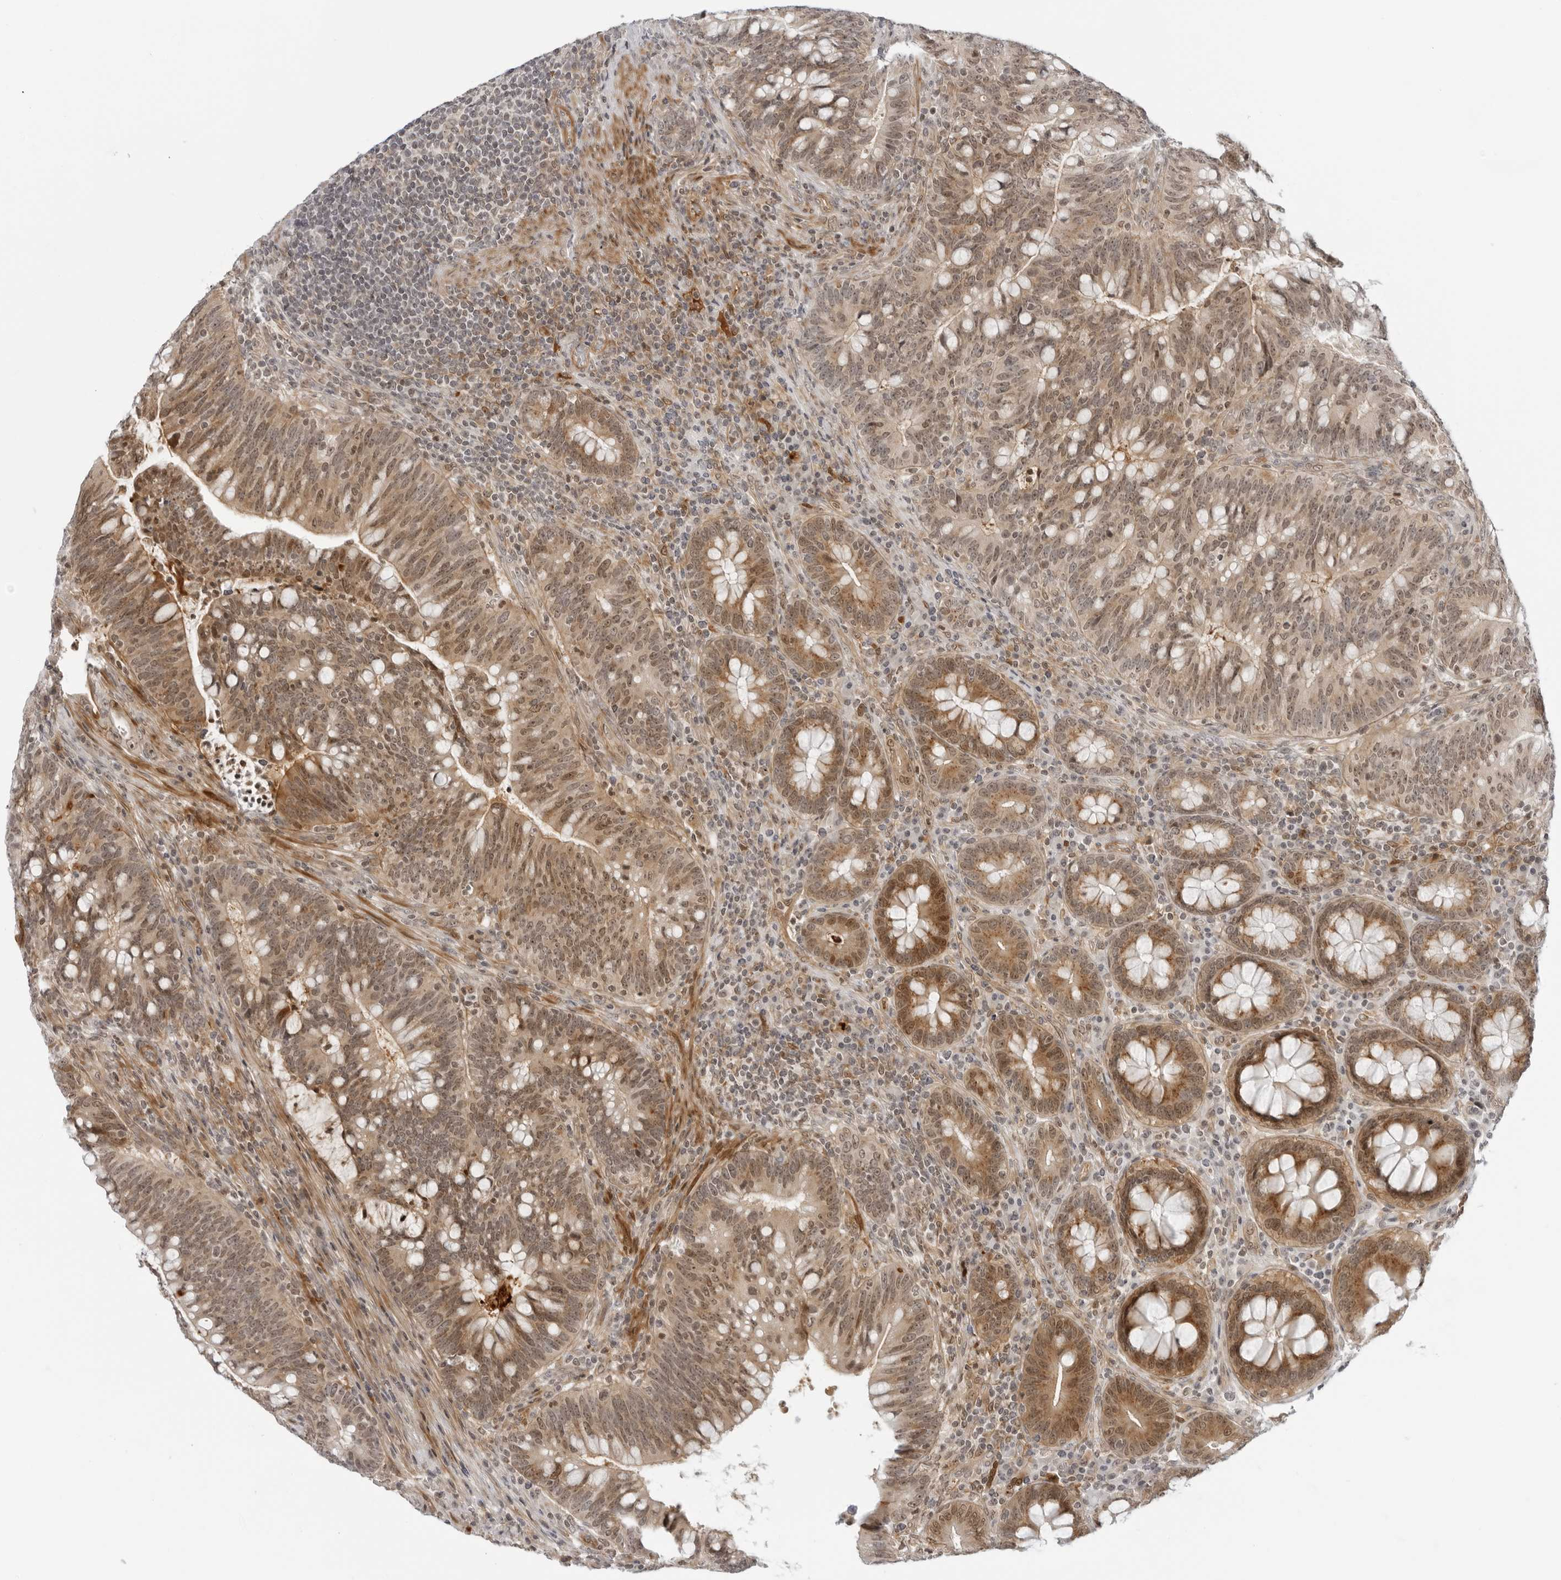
{"staining": {"intensity": "moderate", "quantity": ">75%", "location": "cytoplasmic/membranous,nuclear"}, "tissue": "colorectal cancer", "cell_type": "Tumor cells", "image_type": "cancer", "snomed": [{"axis": "morphology", "description": "Adenocarcinoma, NOS"}, {"axis": "topography", "description": "Colon"}], "caption": "Moderate cytoplasmic/membranous and nuclear protein positivity is identified in approximately >75% of tumor cells in colorectal cancer.", "gene": "SUGCT", "patient": {"sex": "female", "age": 66}}